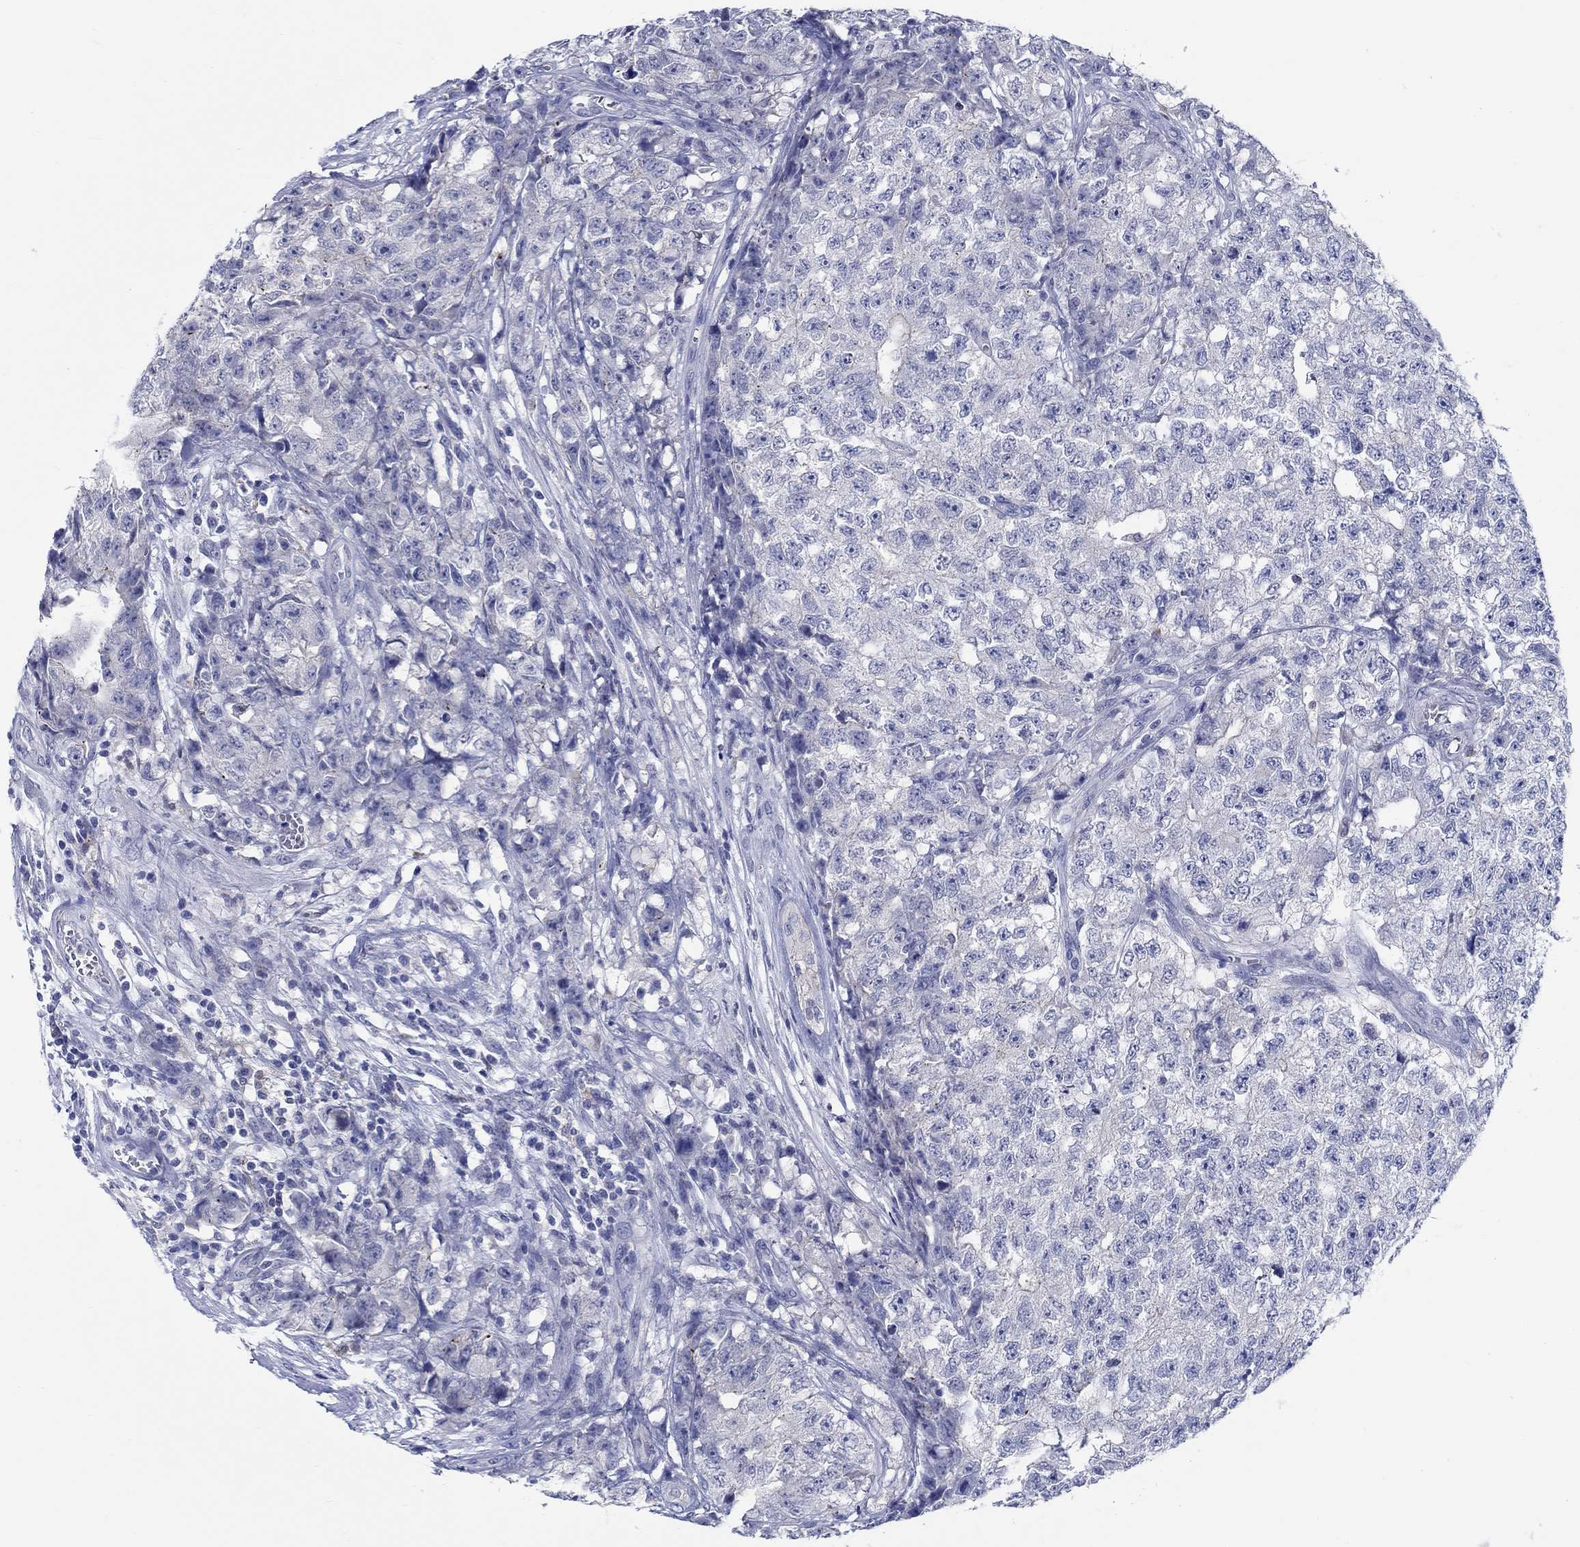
{"staining": {"intensity": "negative", "quantity": "none", "location": "none"}, "tissue": "testis cancer", "cell_type": "Tumor cells", "image_type": "cancer", "snomed": [{"axis": "morphology", "description": "Seminoma, NOS"}, {"axis": "morphology", "description": "Carcinoma, Embryonal, NOS"}, {"axis": "topography", "description": "Testis"}], "caption": "Immunohistochemistry (IHC) of testis cancer exhibits no positivity in tumor cells.", "gene": "RAP1GAP", "patient": {"sex": "male", "age": 22}}